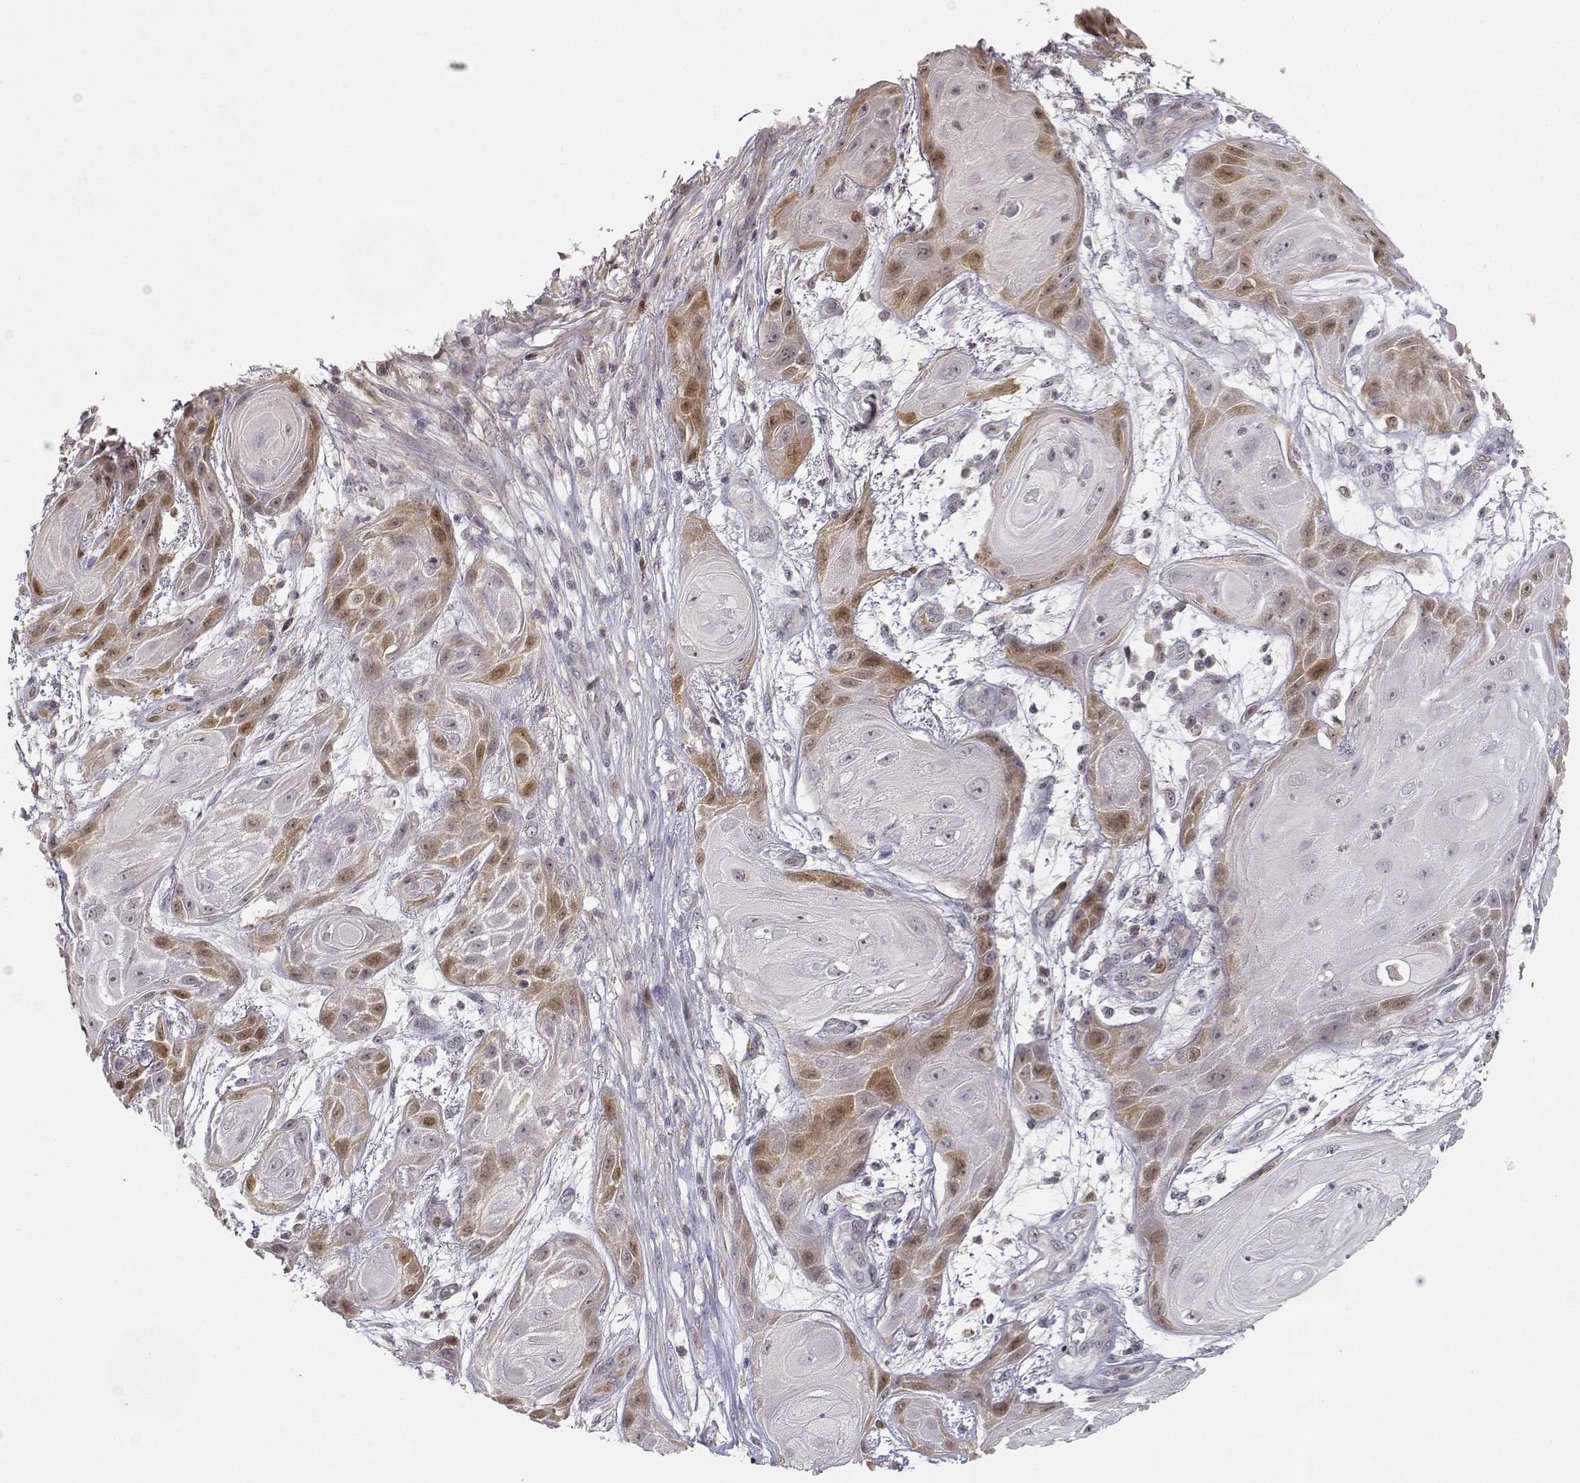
{"staining": {"intensity": "moderate", "quantity": "<25%", "location": "cytoplasmic/membranous,nuclear"}, "tissue": "skin cancer", "cell_type": "Tumor cells", "image_type": "cancer", "snomed": [{"axis": "morphology", "description": "Squamous cell carcinoma, NOS"}, {"axis": "topography", "description": "Skin"}], "caption": "Brown immunohistochemical staining in human skin cancer (squamous cell carcinoma) shows moderate cytoplasmic/membranous and nuclear expression in approximately <25% of tumor cells. The staining was performed using DAB (3,3'-diaminobenzidine), with brown indicating positive protein expression. Nuclei are stained blue with hematoxylin.", "gene": "RAD51", "patient": {"sex": "male", "age": 62}}